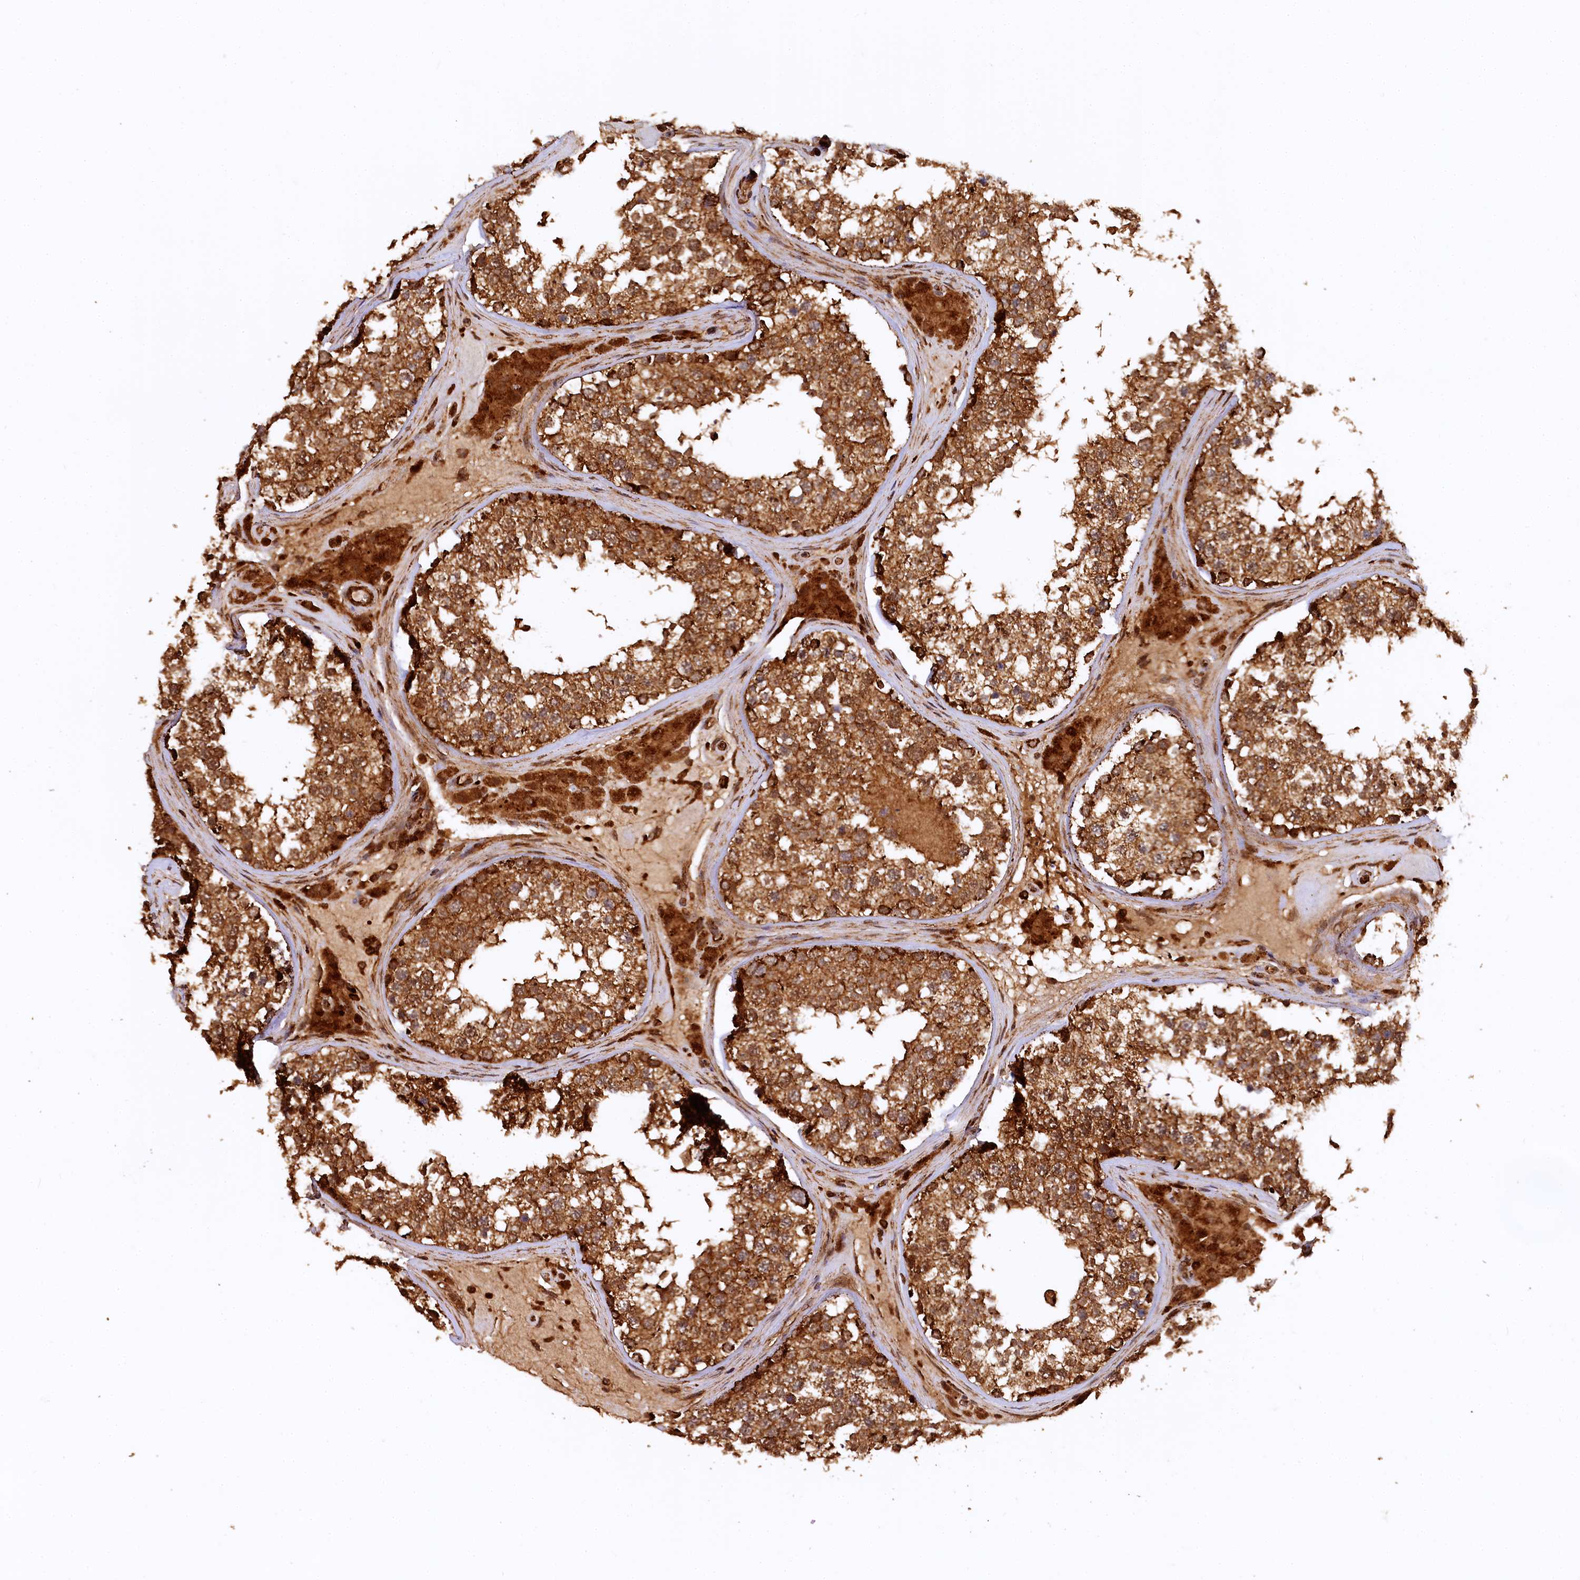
{"staining": {"intensity": "strong", "quantity": ">75%", "location": "cytoplasmic/membranous"}, "tissue": "testis", "cell_type": "Cells in seminiferous ducts", "image_type": "normal", "snomed": [{"axis": "morphology", "description": "Normal tissue, NOS"}, {"axis": "topography", "description": "Testis"}], "caption": "Immunohistochemistry (IHC) staining of normal testis, which shows high levels of strong cytoplasmic/membranous staining in approximately >75% of cells in seminiferous ducts indicating strong cytoplasmic/membranous protein expression. The staining was performed using DAB (3,3'-diaminobenzidine) (brown) for protein detection and nuclei were counterstained in hematoxylin (blue).", "gene": "STUB1", "patient": {"sex": "male", "age": 46}}